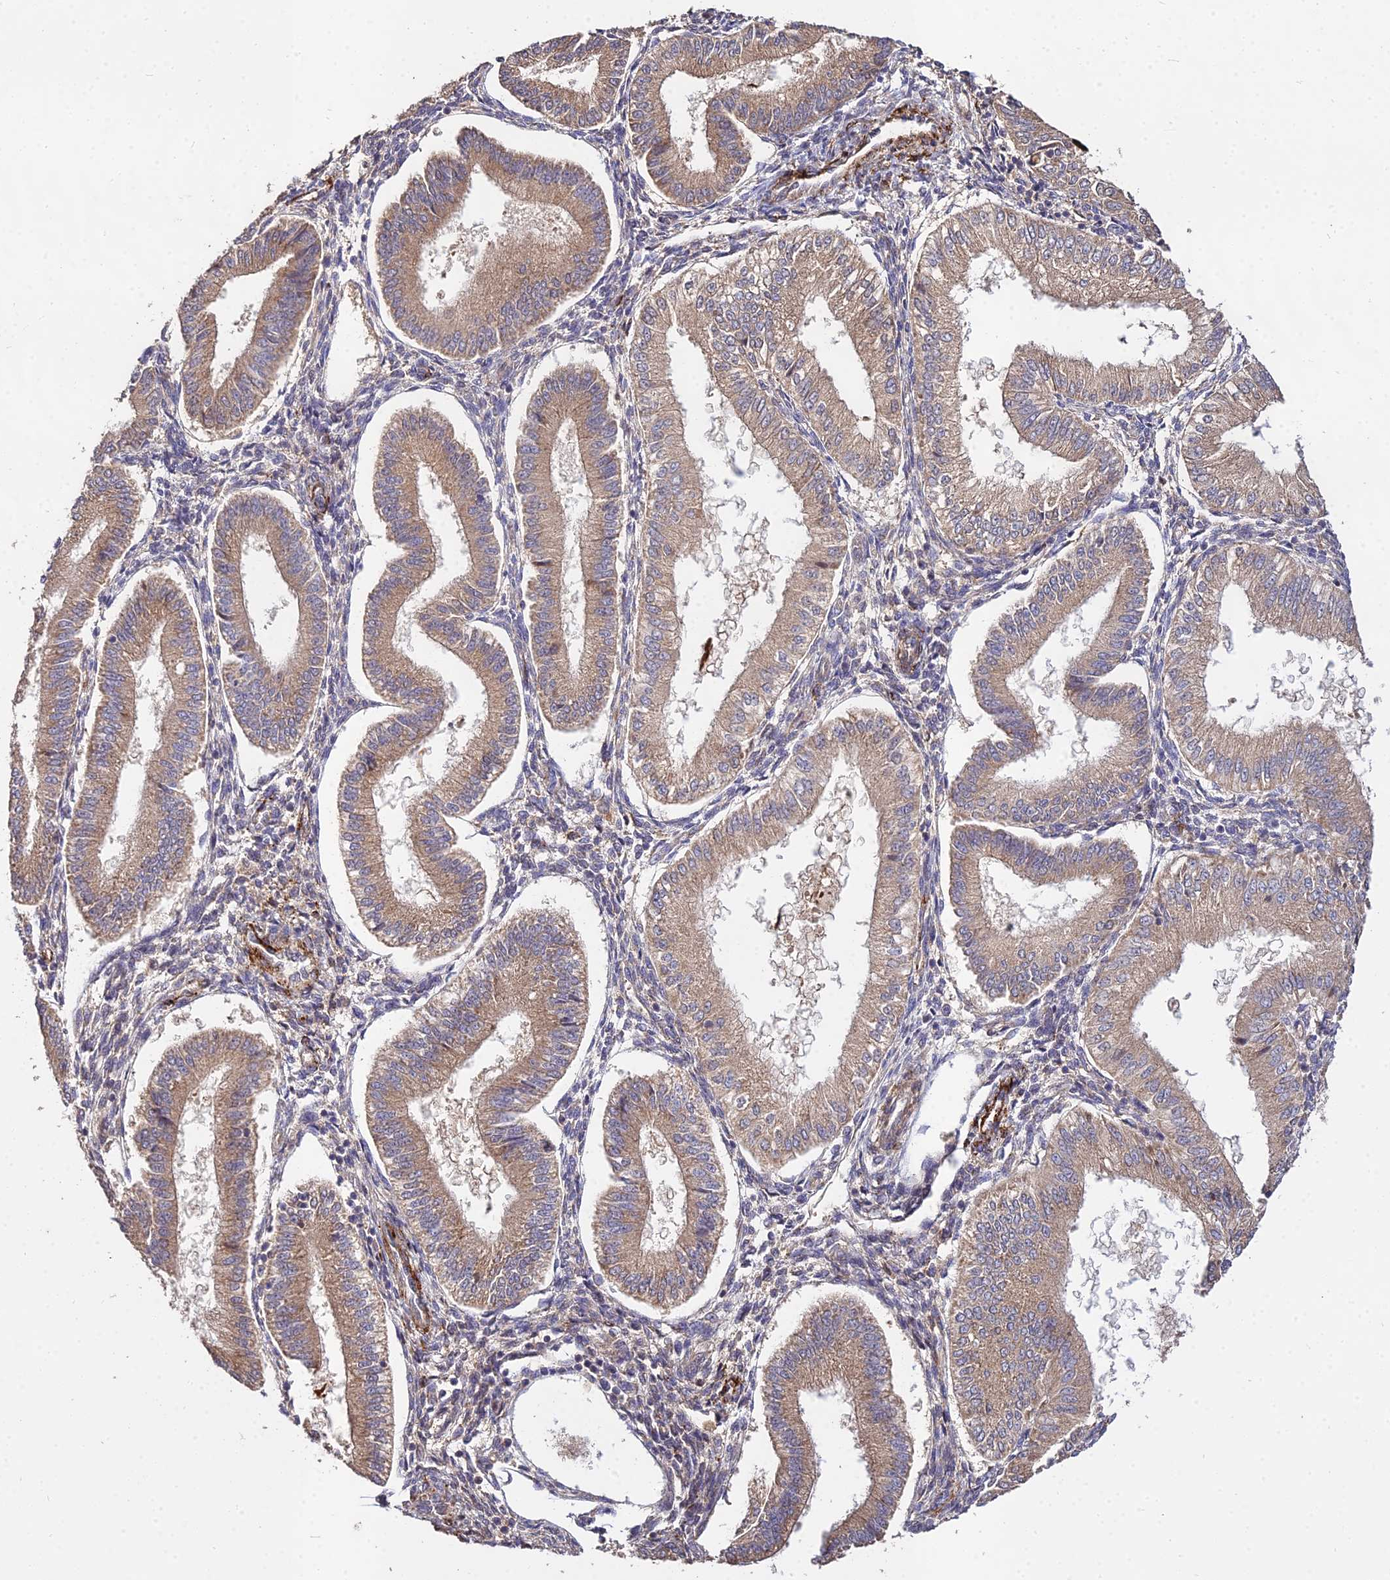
{"staining": {"intensity": "moderate", "quantity": "25%-75%", "location": "cytoplasmic/membranous"}, "tissue": "endometrium", "cell_type": "Cells in endometrial stroma", "image_type": "normal", "snomed": [{"axis": "morphology", "description": "Normal tissue, NOS"}, {"axis": "topography", "description": "Endometrium"}], "caption": "Immunohistochemistry of benign endometrium exhibits medium levels of moderate cytoplasmic/membranous expression in approximately 25%-75% of cells in endometrial stroma. (DAB (3,3'-diaminobenzidine) = brown stain, brightfield microscopy at high magnification).", "gene": "GRTP1", "patient": {"sex": "female", "age": 39}}